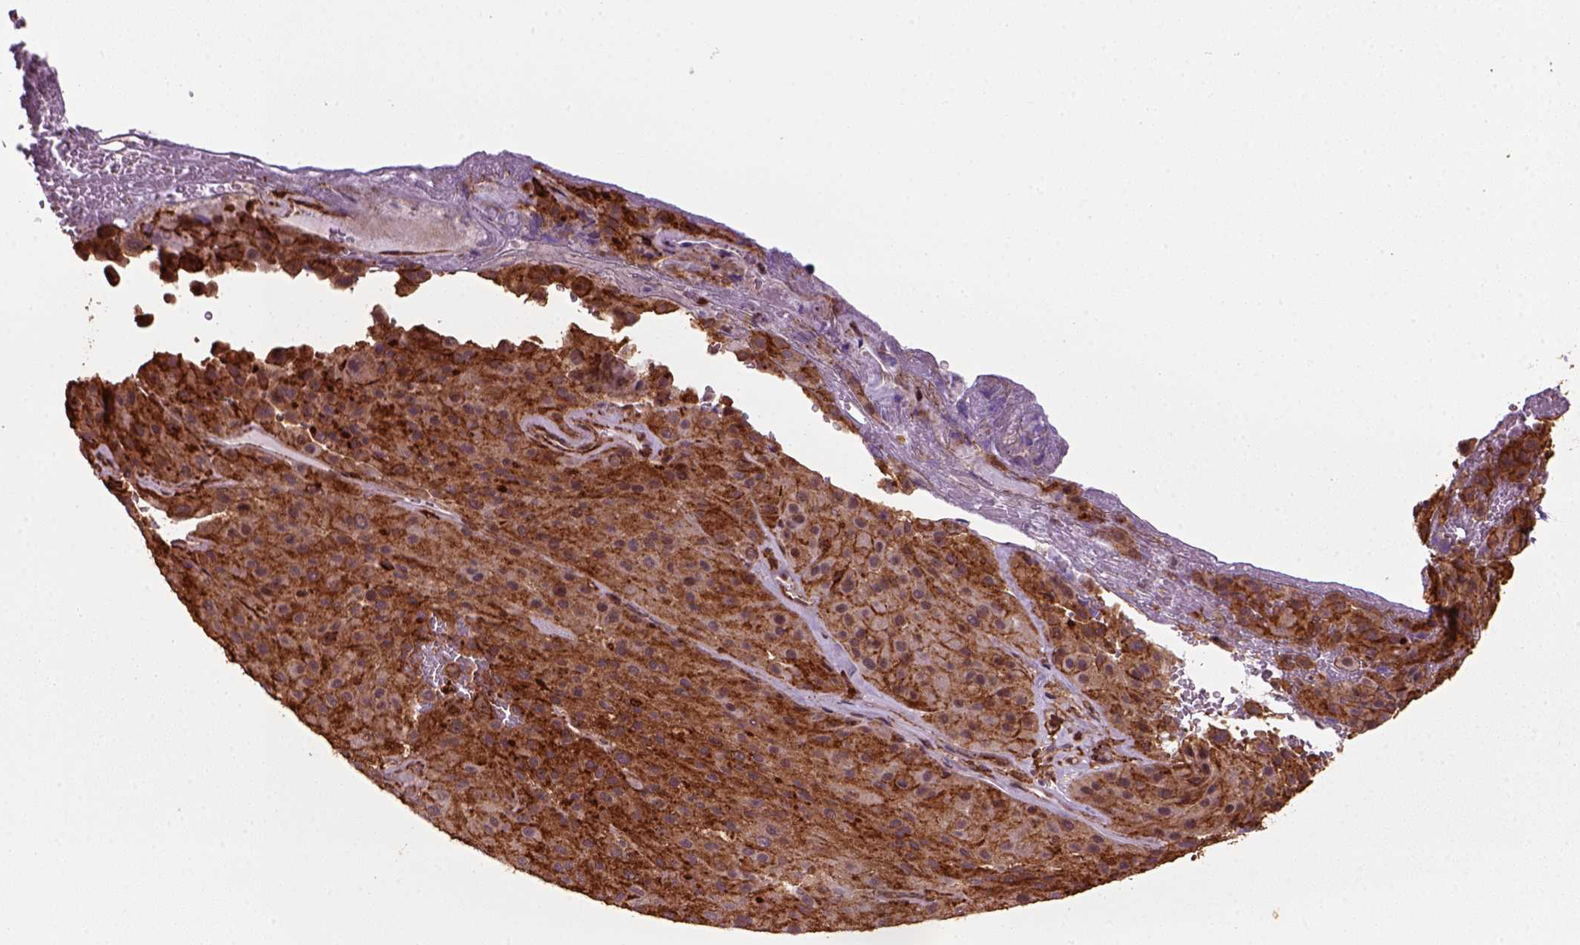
{"staining": {"intensity": "strong", "quantity": ">75%", "location": "cytoplasmic/membranous"}, "tissue": "melanoma", "cell_type": "Tumor cells", "image_type": "cancer", "snomed": [{"axis": "morphology", "description": "Malignant melanoma, Metastatic site"}, {"axis": "topography", "description": "Smooth muscle"}], "caption": "A brown stain labels strong cytoplasmic/membranous staining of a protein in human malignant melanoma (metastatic site) tumor cells.", "gene": "MARCKS", "patient": {"sex": "male", "age": 41}}